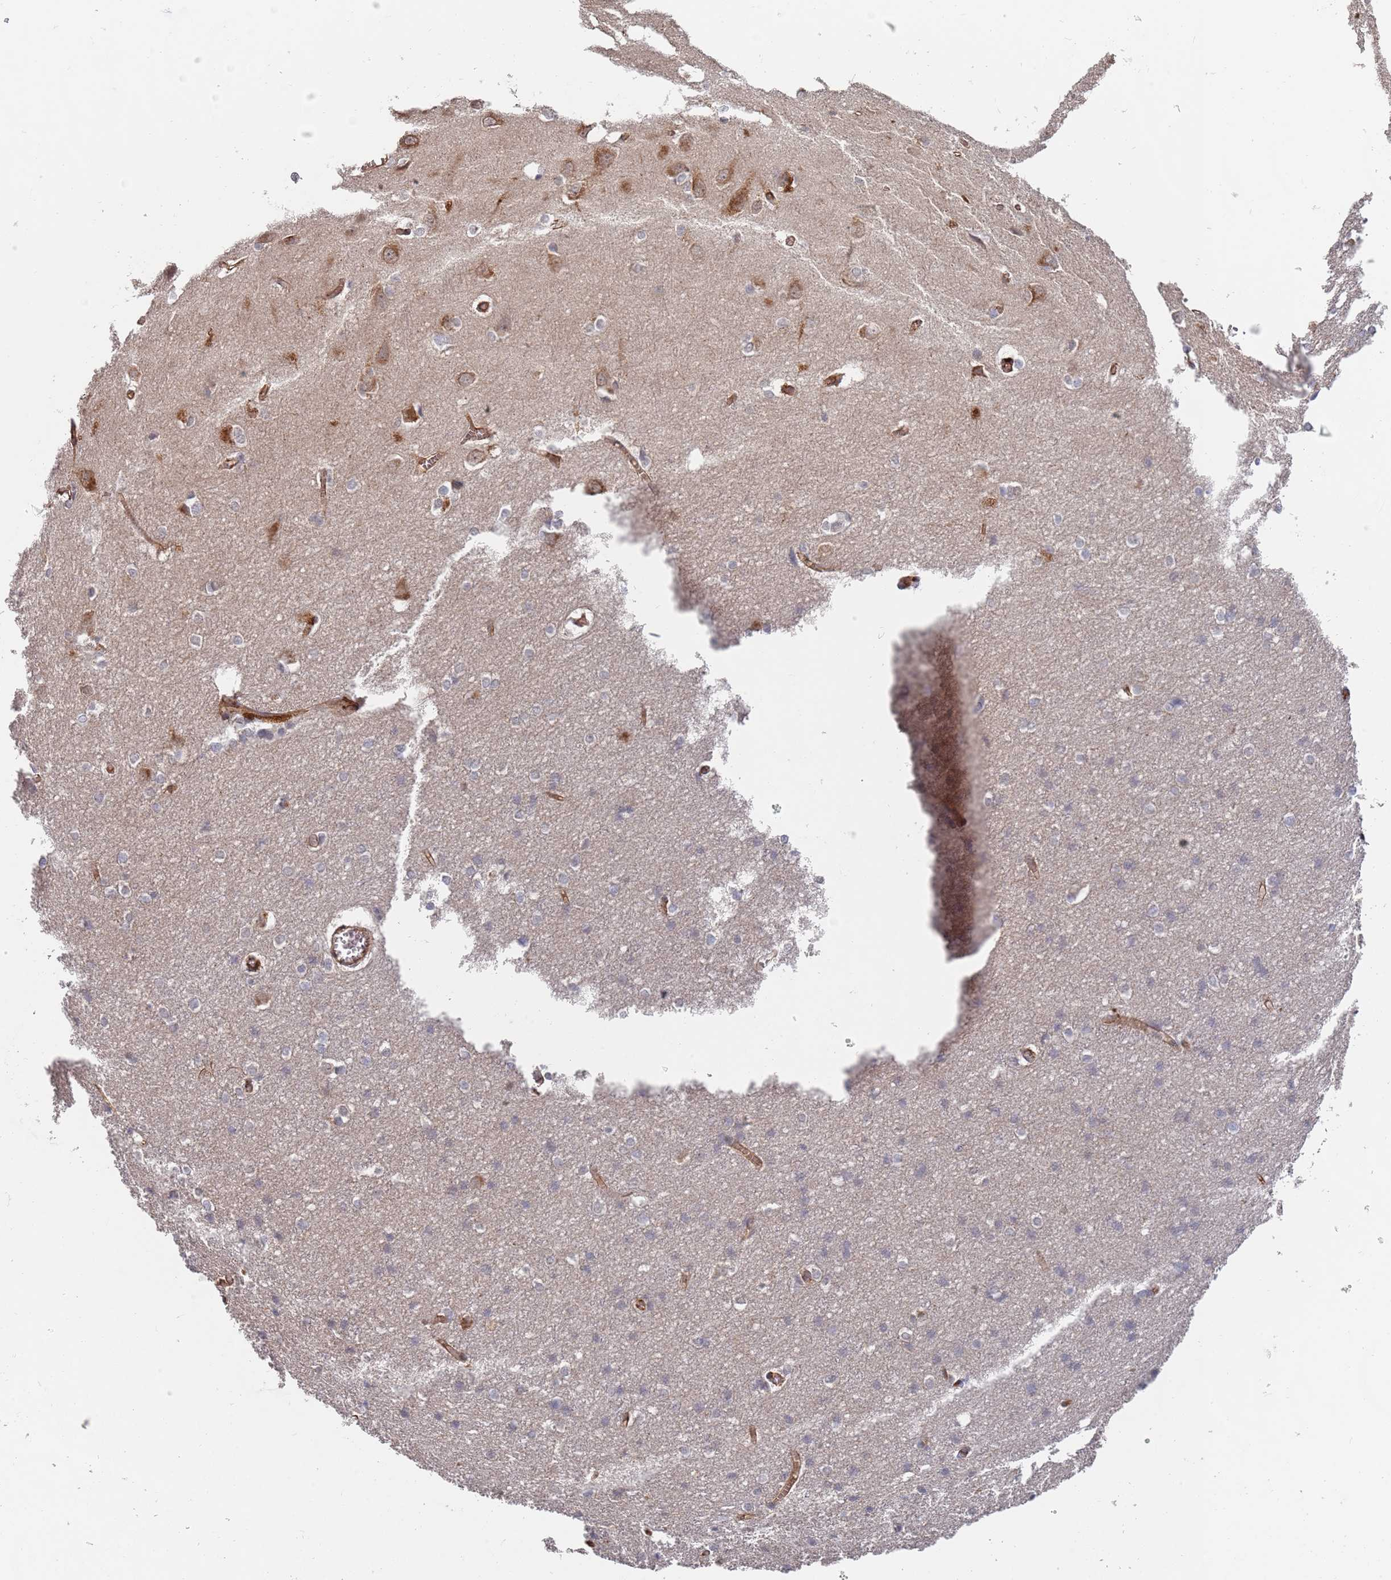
{"staining": {"intensity": "moderate", "quantity": ">75%", "location": "cytoplasmic/membranous"}, "tissue": "cerebral cortex", "cell_type": "Endothelial cells", "image_type": "normal", "snomed": [{"axis": "morphology", "description": "Normal tissue, NOS"}, {"axis": "topography", "description": "Cerebral cortex"}], "caption": "Moderate cytoplasmic/membranous staining is present in about >75% of endothelial cells in unremarkable cerebral cortex. The staining was performed using DAB (3,3'-diaminobenzidine) to visualize the protein expression in brown, while the nuclei were stained in blue with hematoxylin (Magnification: 20x).", "gene": "ABCB6", "patient": {"sex": "male", "age": 37}}